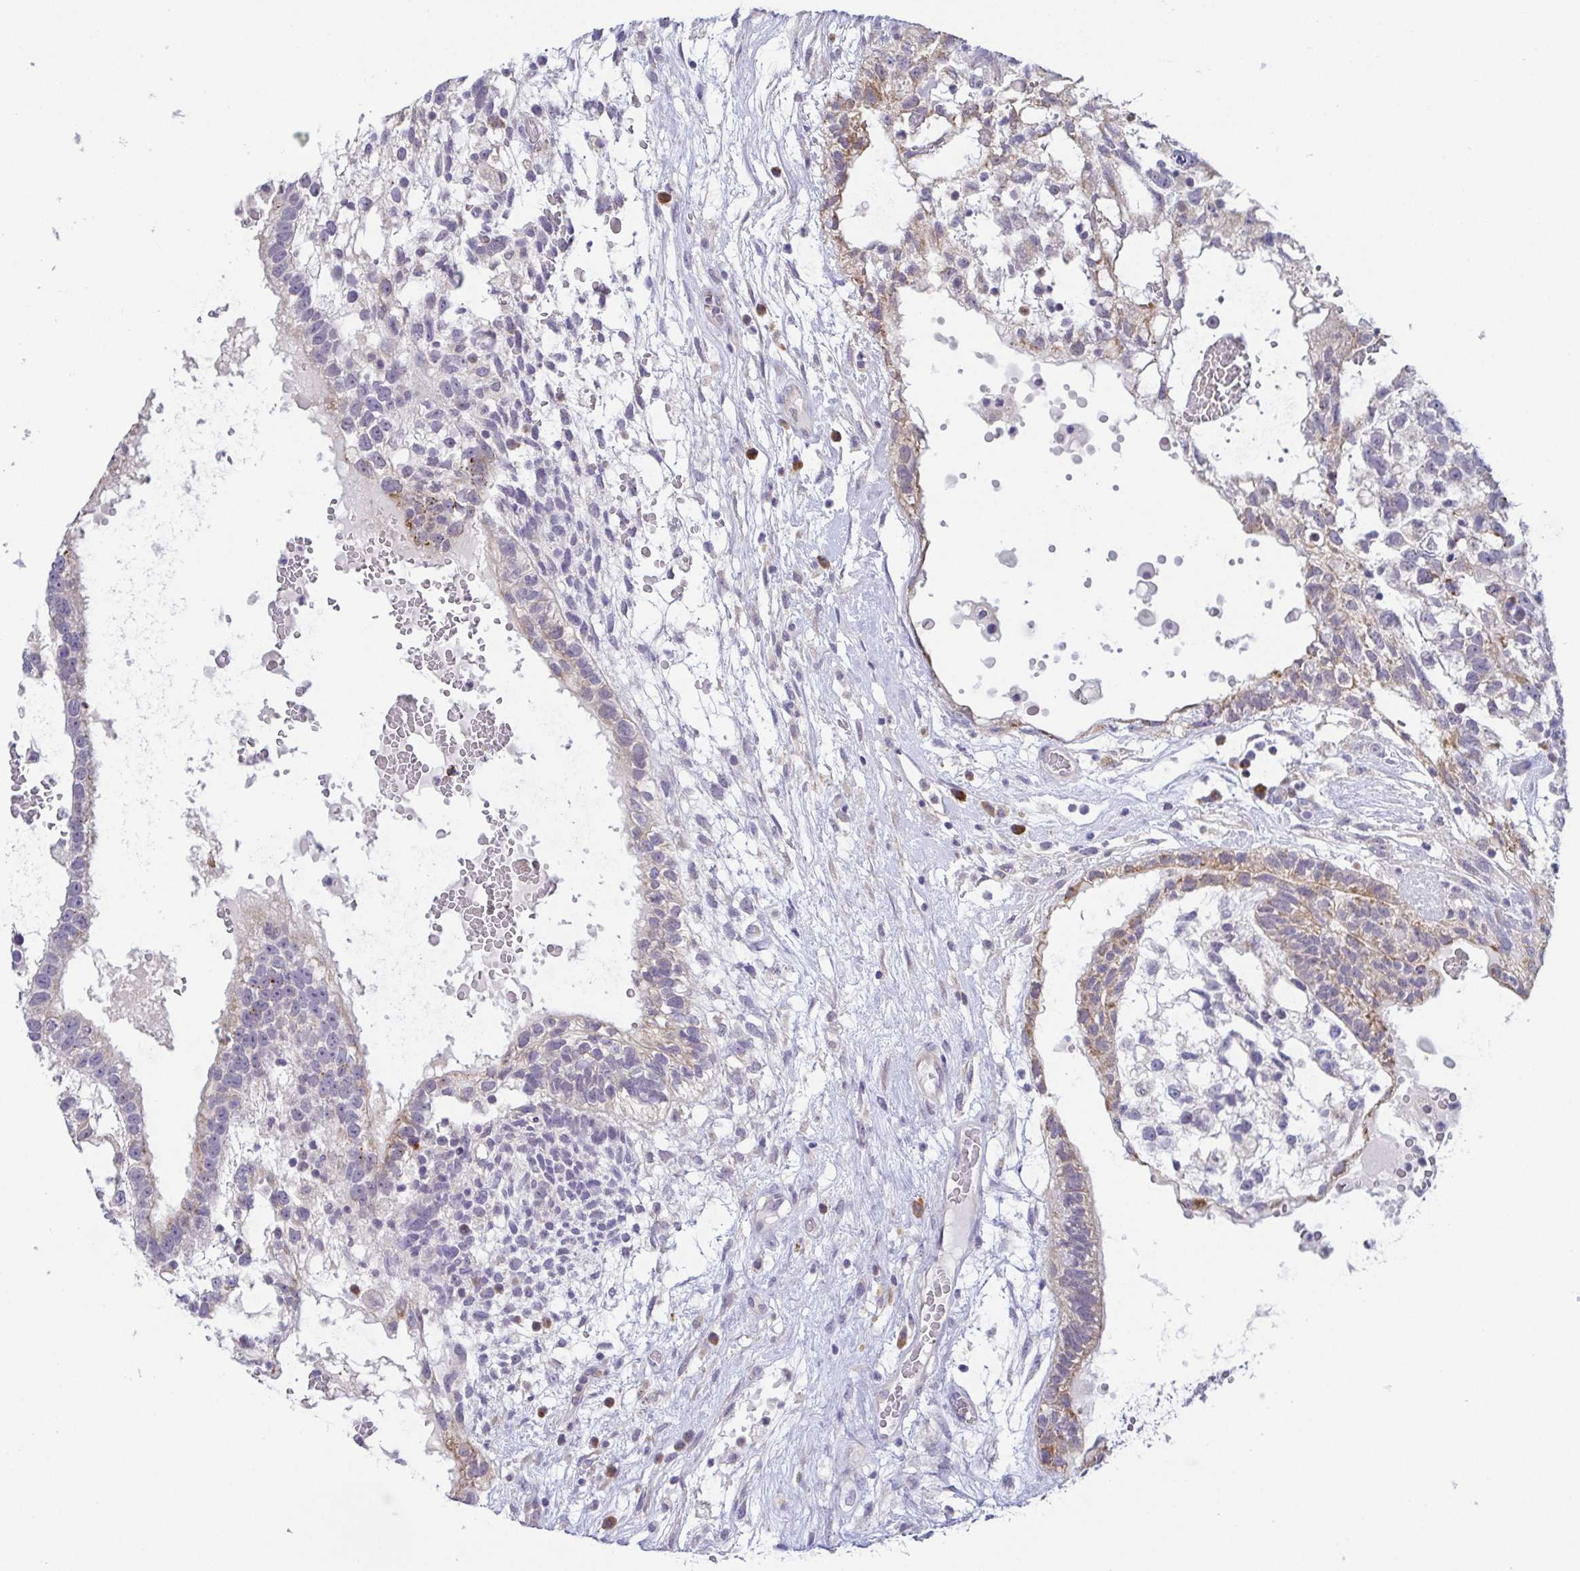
{"staining": {"intensity": "moderate", "quantity": "<25%", "location": "cytoplasmic/membranous"}, "tissue": "testis cancer", "cell_type": "Tumor cells", "image_type": "cancer", "snomed": [{"axis": "morphology", "description": "Normal tissue, NOS"}, {"axis": "morphology", "description": "Carcinoma, Embryonal, NOS"}, {"axis": "topography", "description": "Testis"}], "caption": "Immunohistochemical staining of testis embryonal carcinoma demonstrates moderate cytoplasmic/membranous protein positivity in approximately <25% of tumor cells.", "gene": "BCL2L1", "patient": {"sex": "male", "age": 32}}